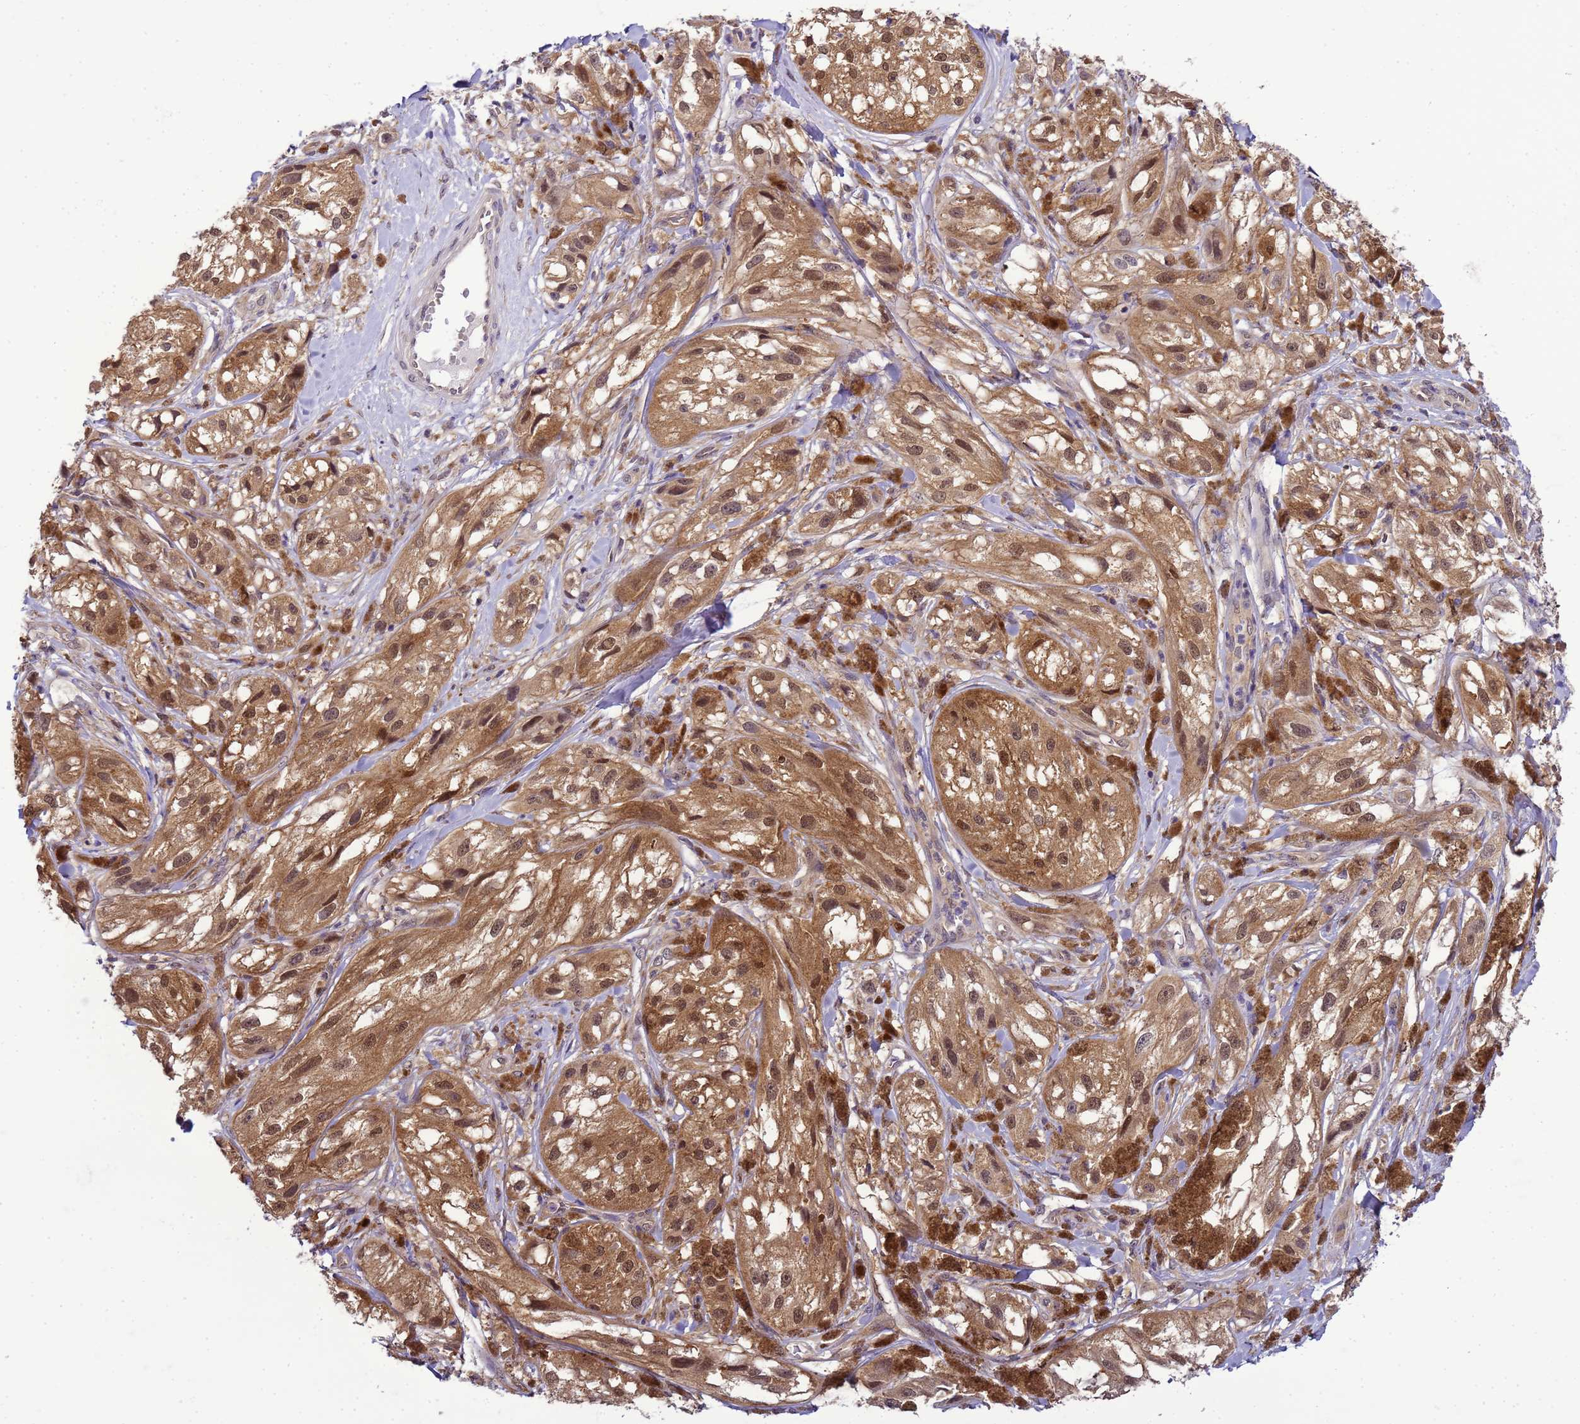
{"staining": {"intensity": "moderate", "quantity": ">75%", "location": "cytoplasmic/membranous,nuclear"}, "tissue": "melanoma", "cell_type": "Tumor cells", "image_type": "cancer", "snomed": [{"axis": "morphology", "description": "Malignant melanoma, NOS"}, {"axis": "topography", "description": "Skin"}], "caption": "Brown immunohistochemical staining in human malignant melanoma reveals moderate cytoplasmic/membranous and nuclear positivity in about >75% of tumor cells.", "gene": "DDI2", "patient": {"sex": "male", "age": 88}}